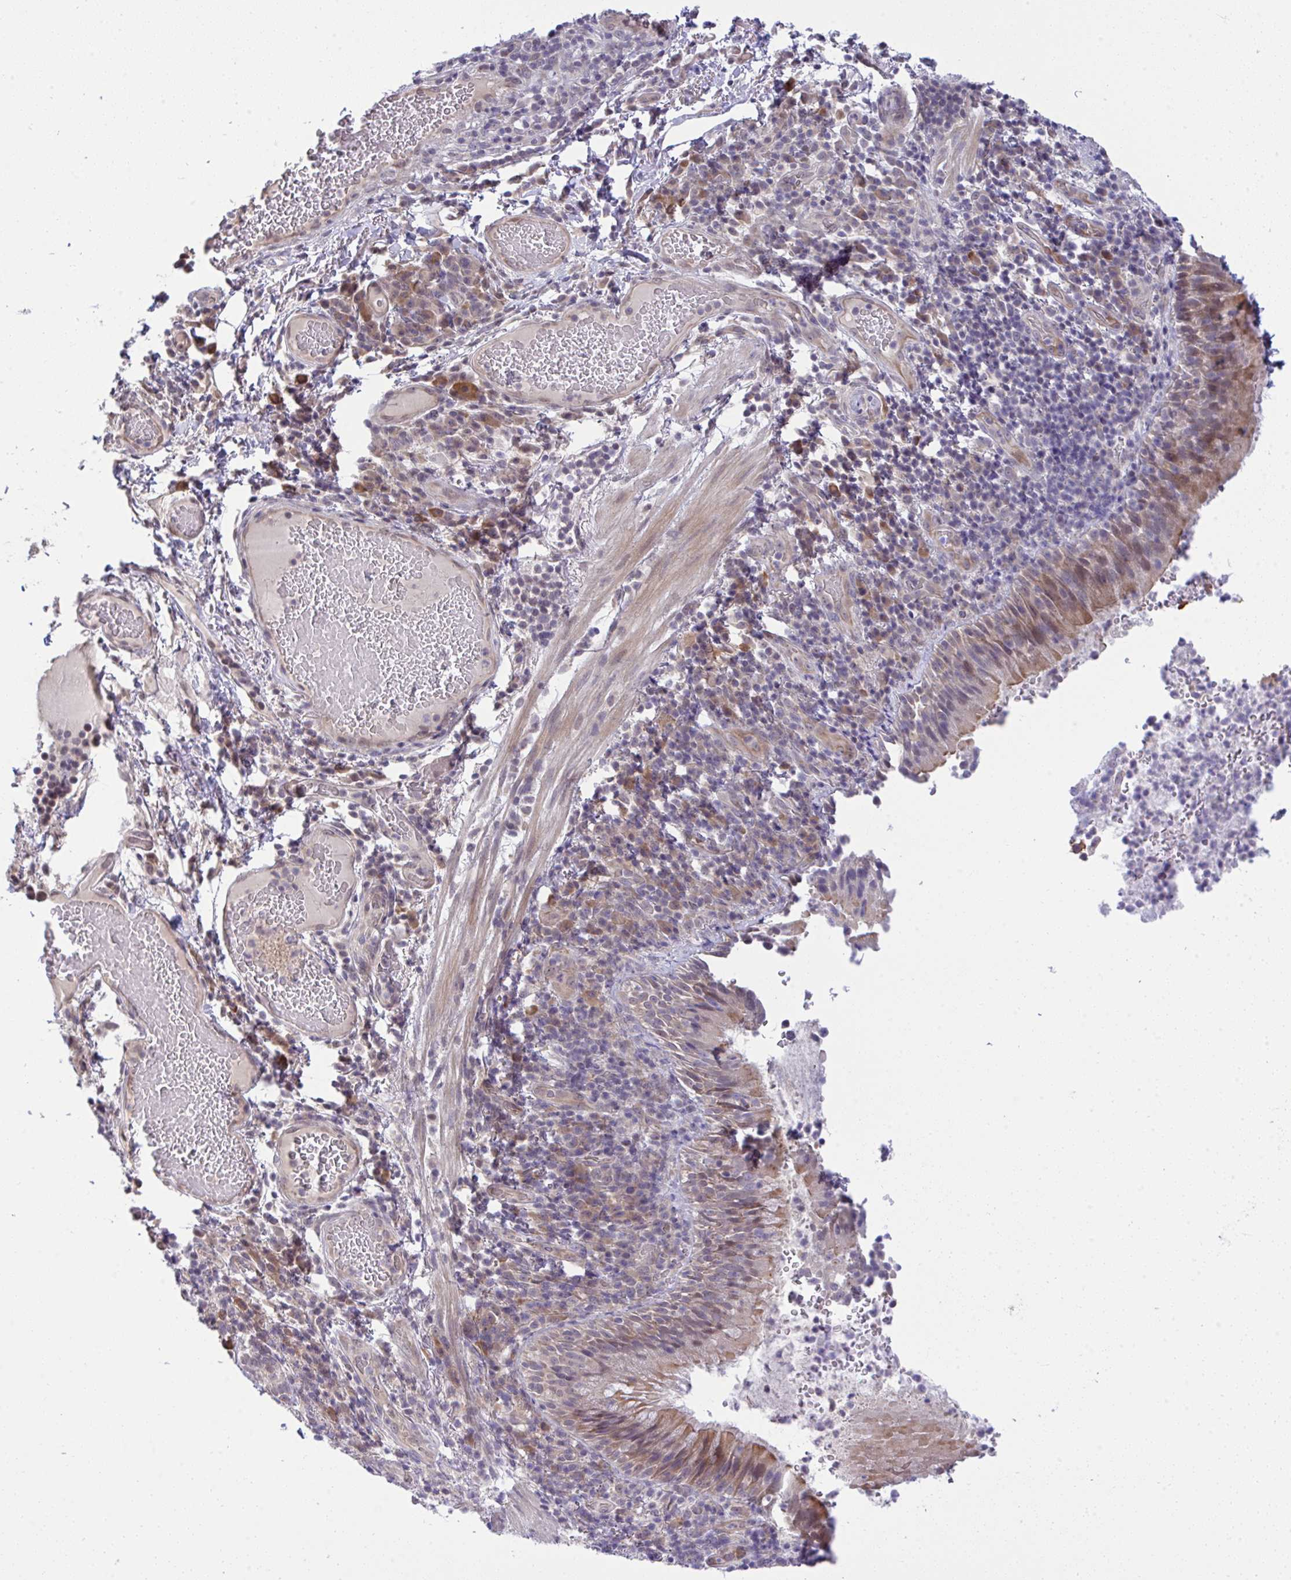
{"staining": {"intensity": "moderate", "quantity": ">75%", "location": "cytoplasmic/membranous"}, "tissue": "bronchus", "cell_type": "Respiratory epithelial cells", "image_type": "normal", "snomed": [{"axis": "morphology", "description": "Normal tissue, NOS"}, {"axis": "topography", "description": "Lymph node"}, {"axis": "topography", "description": "Bronchus"}], "caption": "IHC micrograph of benign human bronchus stained for a protein (brown), which exhibits medium levels of moderate cytoplasmic/membranous expression in about >75% of respiratory epithelial cells.", "gene": "C9orf64", "patient": {"sex": "male", "age": 56}}